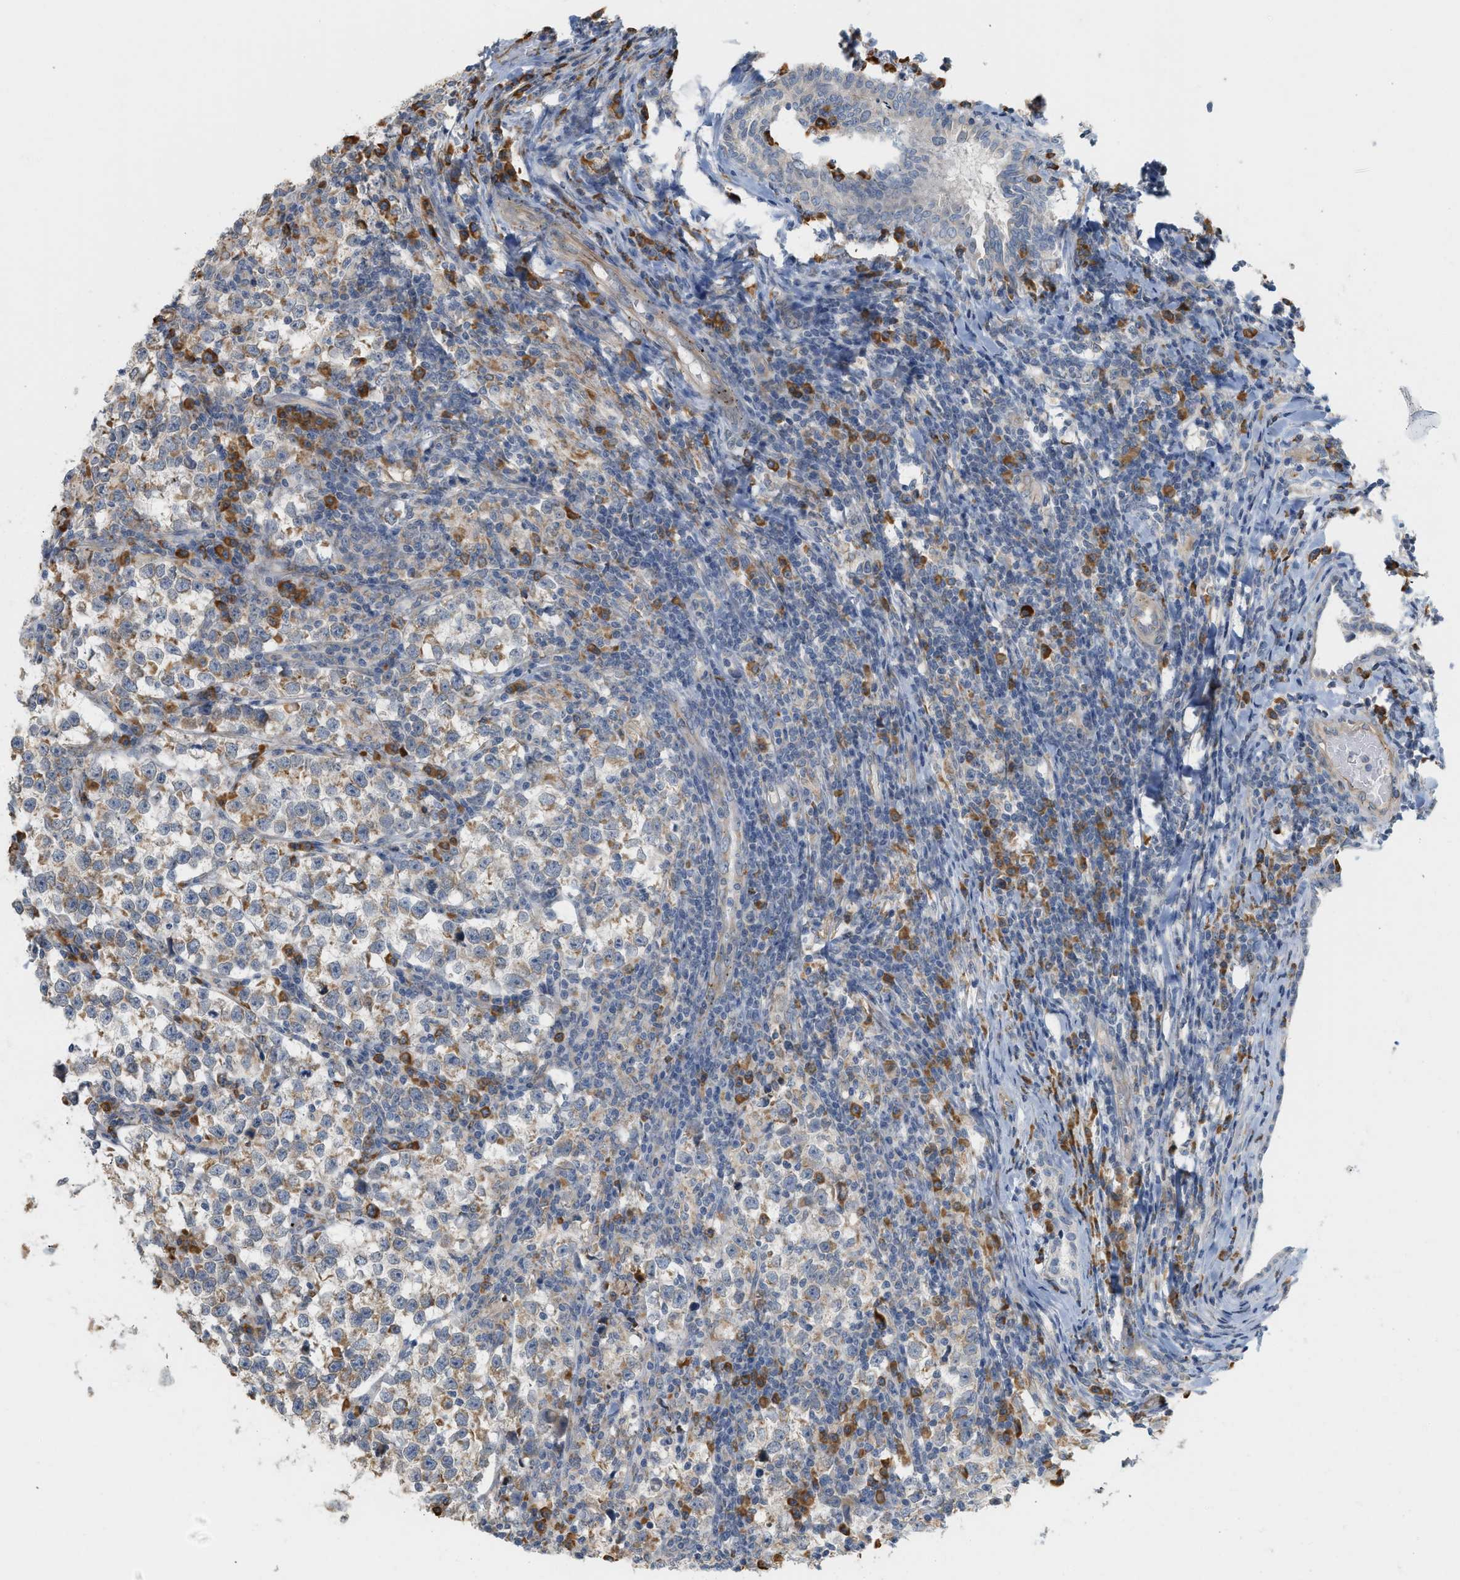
{"staining": {"intensity": "moderate", "quantity": "25%-75%", "location": "cytoplasmic/membranous"}, "tissue": "testis cancer", "cell_type": "Tumor cells", "image_type": "cancer", "snomed": [{"axis": "morphology", "description": "Normal tissue, NOS"}, {"axis": "morphology", "description": "Seminoma, NOS"}, {"axis": "topography", "description": "Testis"}], "caption": "IHC micrograph of neoplastic tissue: human testis cancer stained using immunohistochemistry reveals medium levels of moderate protein expression localized specifically in the cytoplasmic/membranous of tumor cells, appearing as a cytoplasmic/membranous brown color.", "gene": "SVOP", "patient": {"sex": "male", "age": 43}}